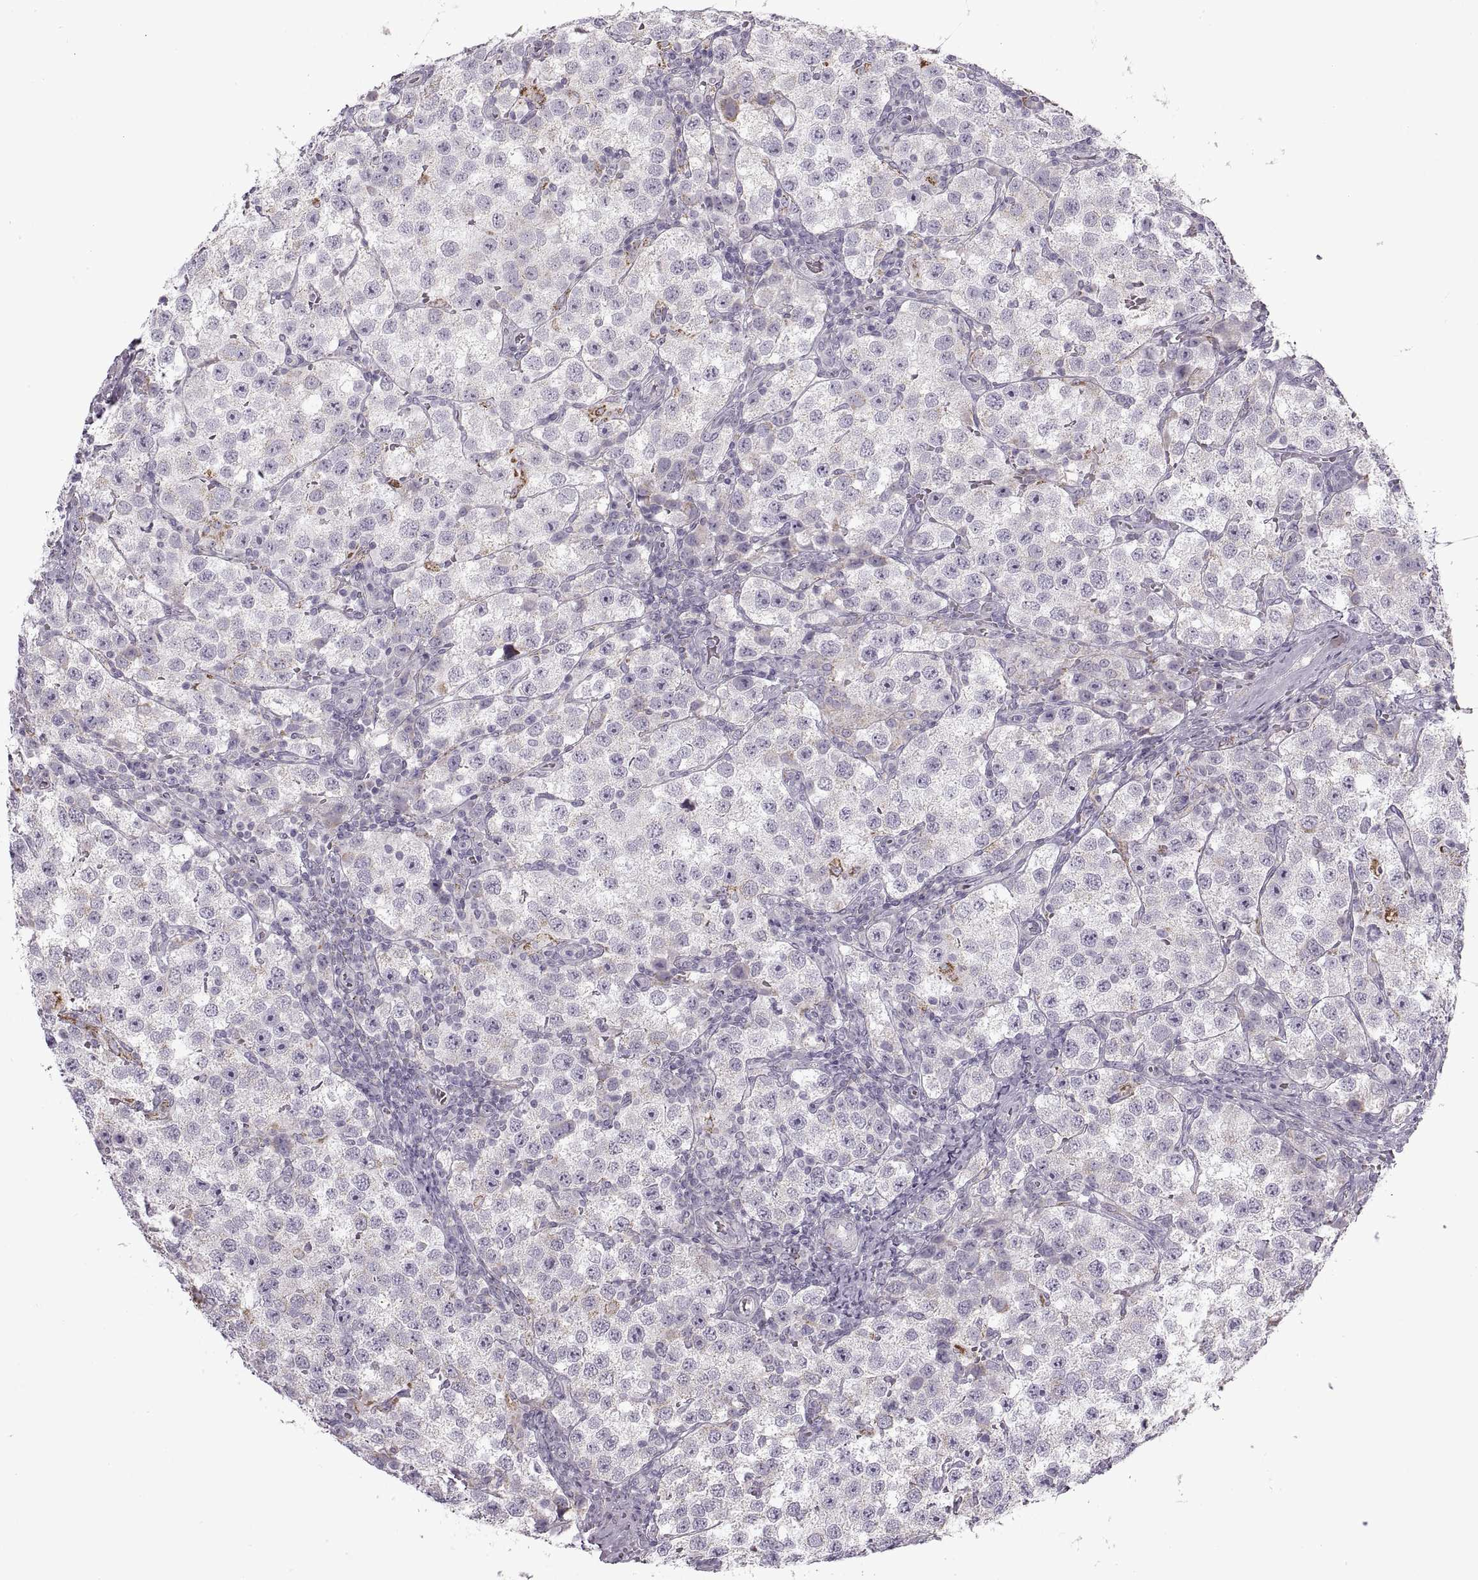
{"staining": {"intensity": "negative", "quantity": "none", "location": "none"}, "tissue": "testis cancer", "cell_type": "Tumor cells", "image_type": "cancer", "snomed": [{"axis": "morphology", "description": "Seminoma, NOS"}, {"axis": "topography", "description": "Testis"}], "caption": "Immunohistochemistry image of human seminoma (testis) stained for a protein (brown), which exhibits no staining in tumor cells. Nuclei are stained in blue.", "gene": "PIERCE1", "patient": {"sex": "male", "age": 37}}